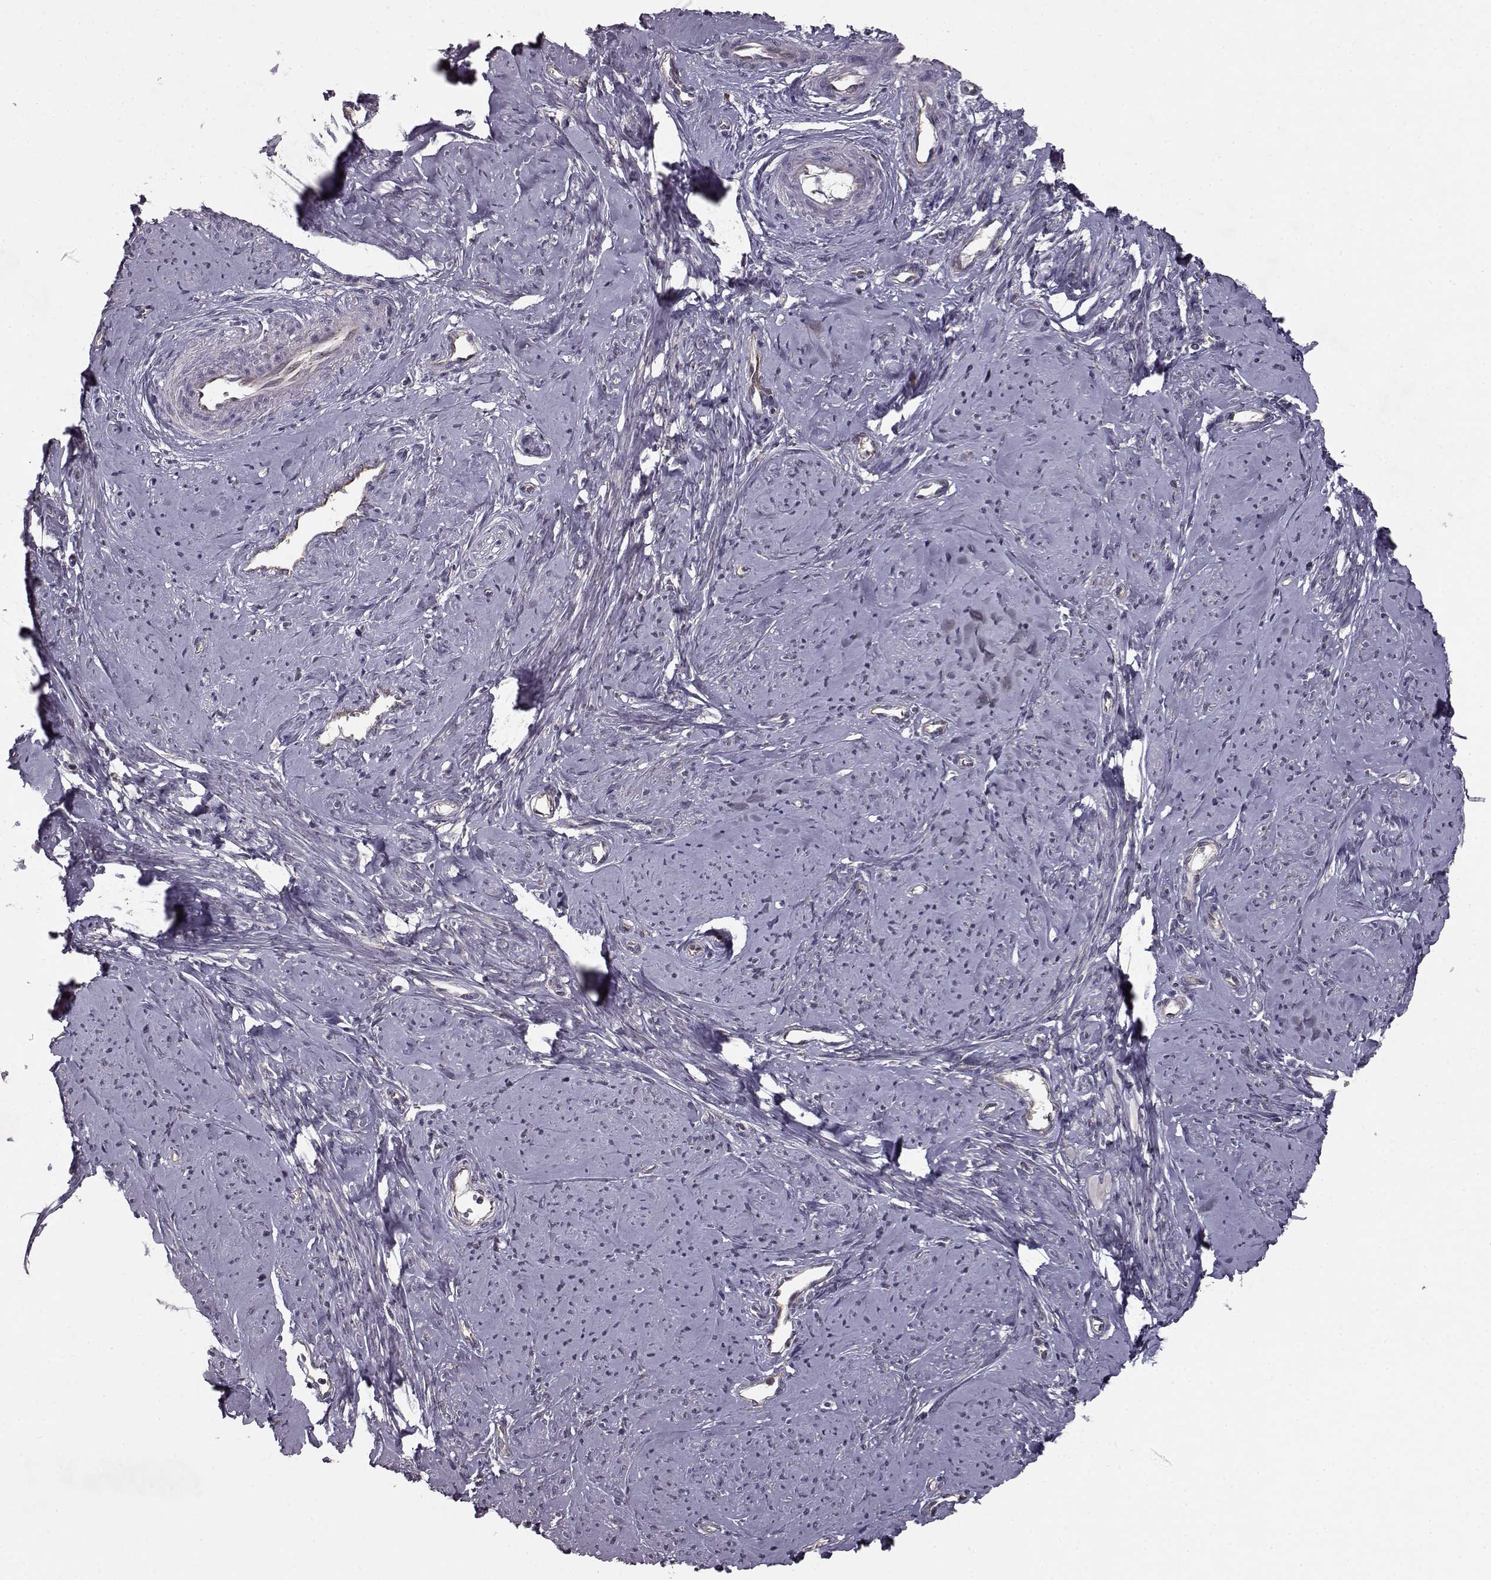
{"staining": {"intensity": "negative", "quantity": "none", "location": "none"}, "tissue": "smooth muscle", "cell_type": "Smooth muscle cells", "image_type": "normal", "snomed": [{"axis": "morphology", "description": "Normal tissue, NOS"}, {"axis": "topography", "description": "Smooth muscle"}], "caption": "Immunohistochemistry histopathology image of normal smooth muscle stained for a protein (brown), which reveals no expression in smooth muscle cells.", "gene": "RANBP1", "patient": {"sex": "female", "age": 48}}